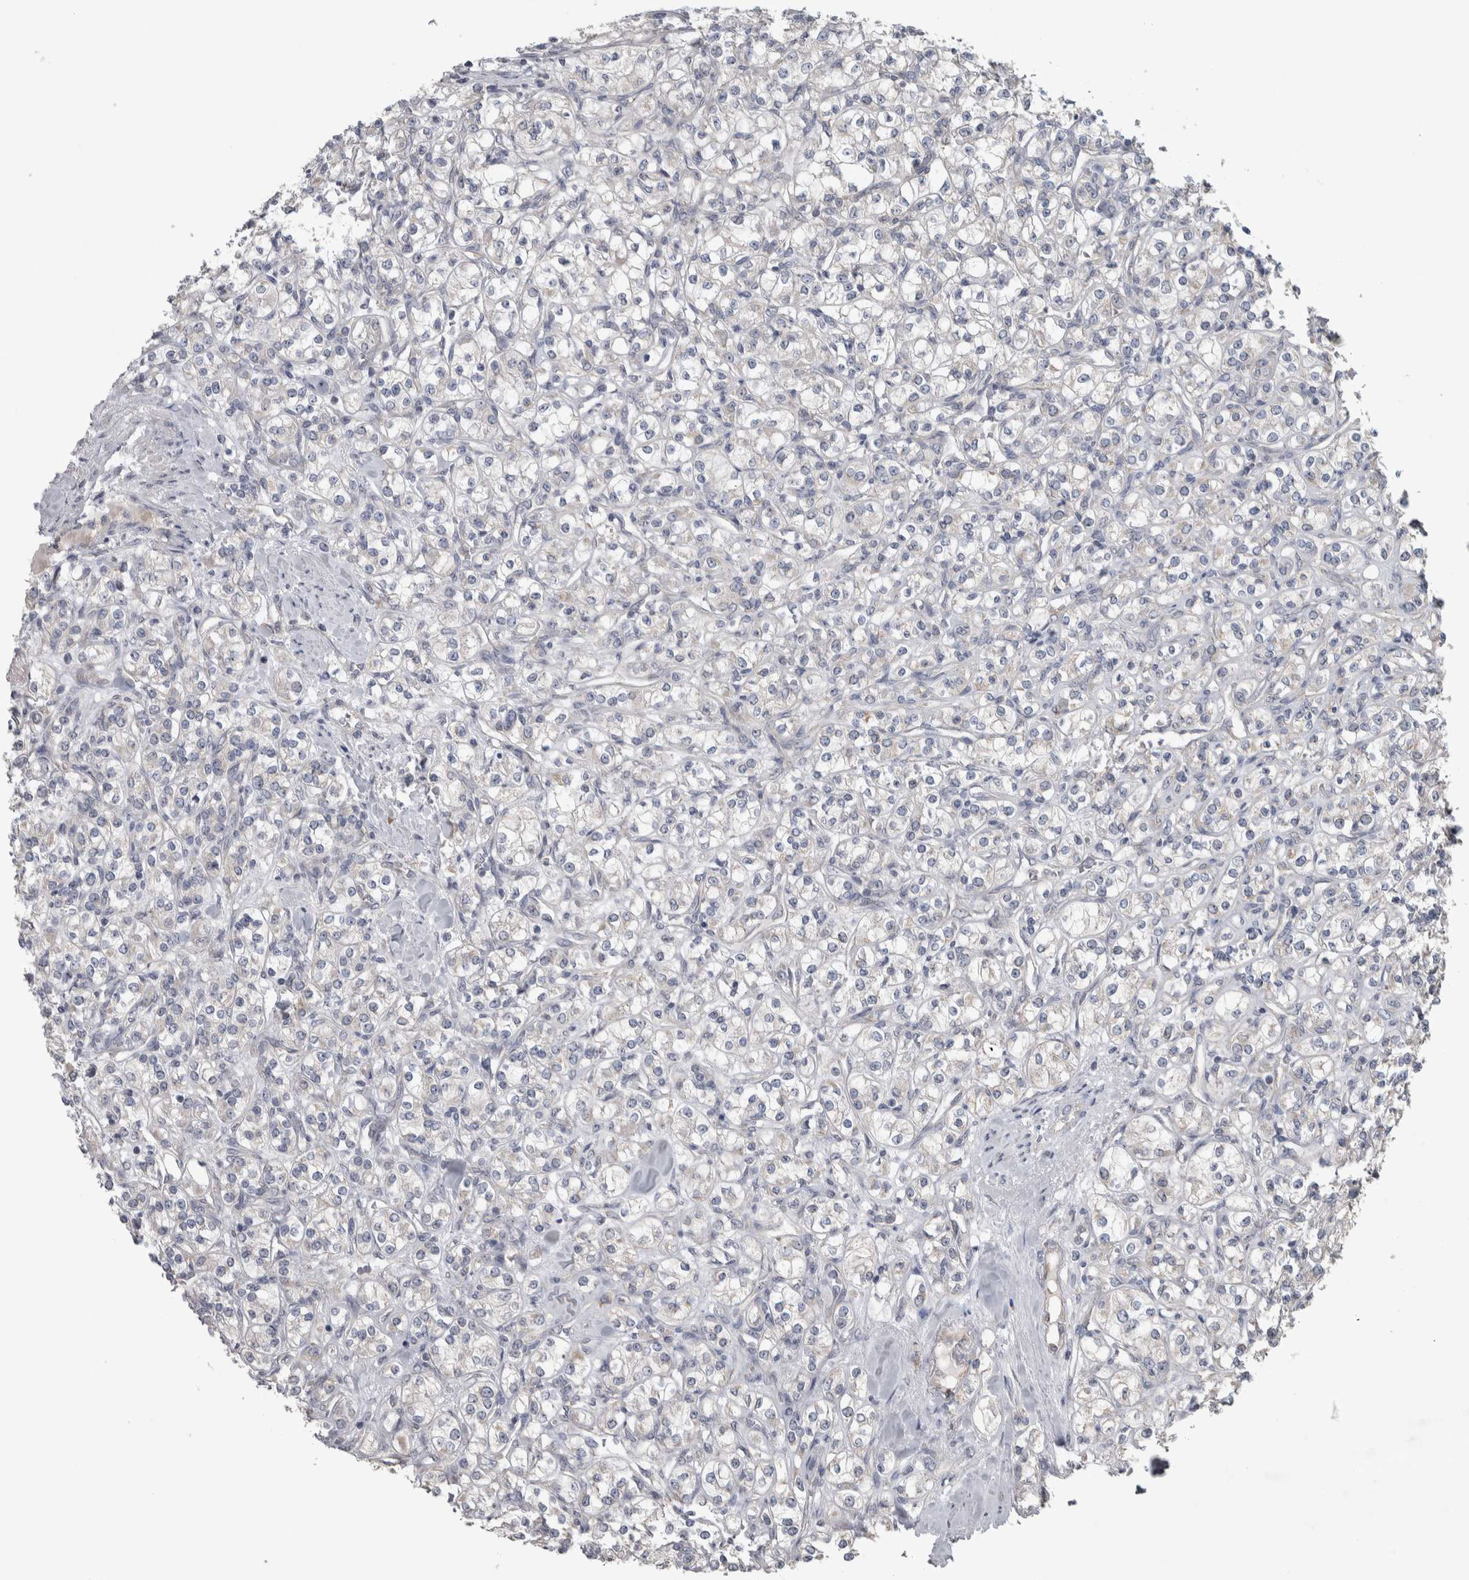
{"staining": {"intensity": "negative", "quantity": "none", "location": "none"}, "tissue": "renal cancer", "cell_type": "Tumor cells", "image_type": "cancer", "snomed": [{"axis": "morphology", "description": "Adenocarcinoma, NOS"}, {"axis": "topography", "description": "Kidney"}], "caption": "A high-resolution photomicrograph shows IHC staining of renal adenocarcinoma, which shows no significant positivity in tumor cells.", "gene": "SRP68", "patient": {"sex": "male", "age": 77}}